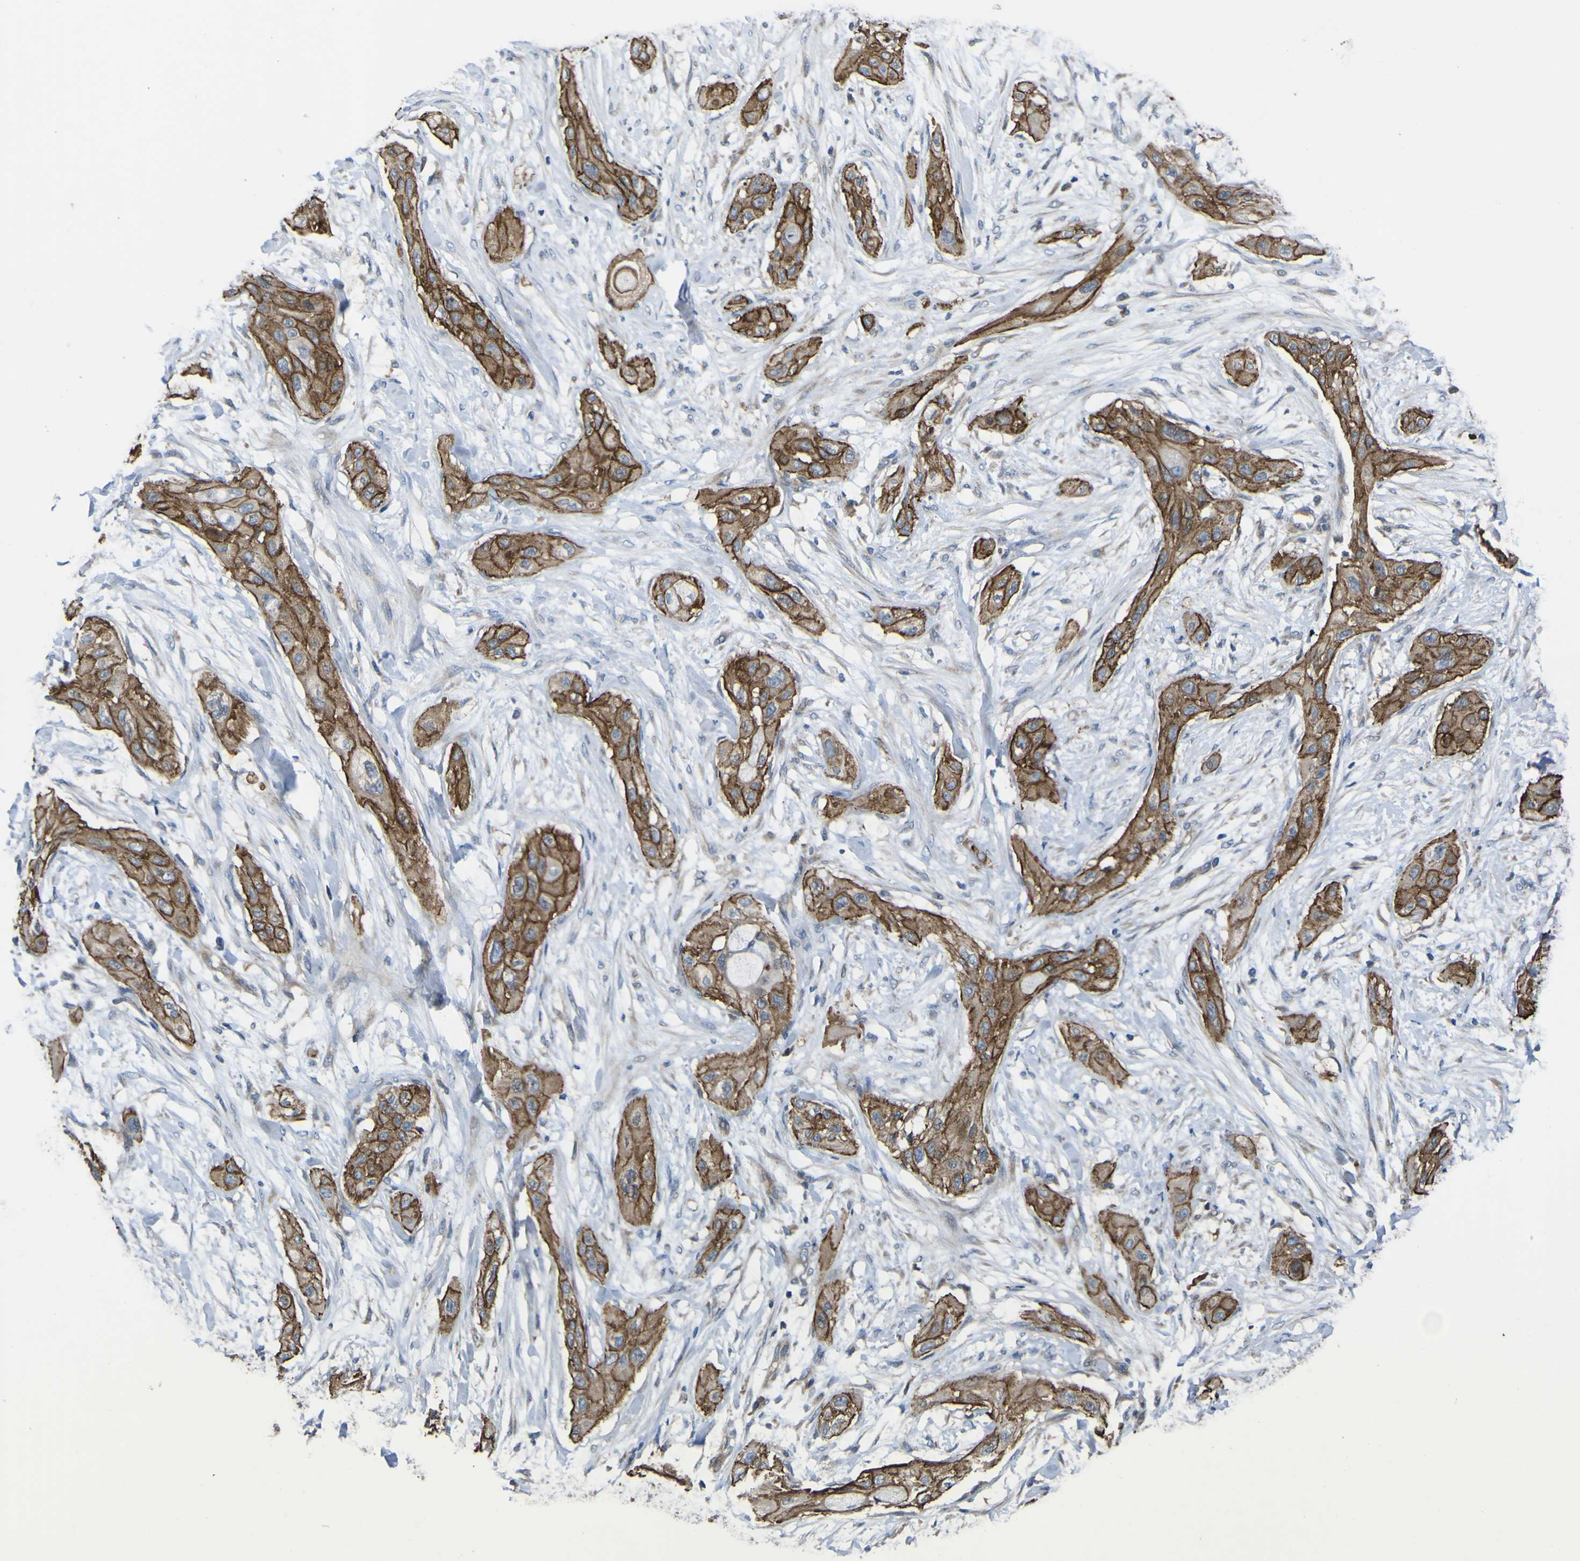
{"staining": {"intensity": "moderate", "quantity": ">75%", "location": "cytoplasmic/membranous"}, "tissue": "lung cancer", "cell_type": "Tumor cells", "image_type": "cancer", "snomed": [{"axis": "morphology", "description": "Squamous cell carcinoma, NOS"}, {"axis": "topography", "description": "Lung"}], "caption": "Immunohistochemistry (IHC) of lung cancer exhibits medium levels of moderate cytoplasmic/membranous positivity in about >75% of tumor cells.", "gene": "FBXO30", "patient": {"sex": "female", "age": 47}}